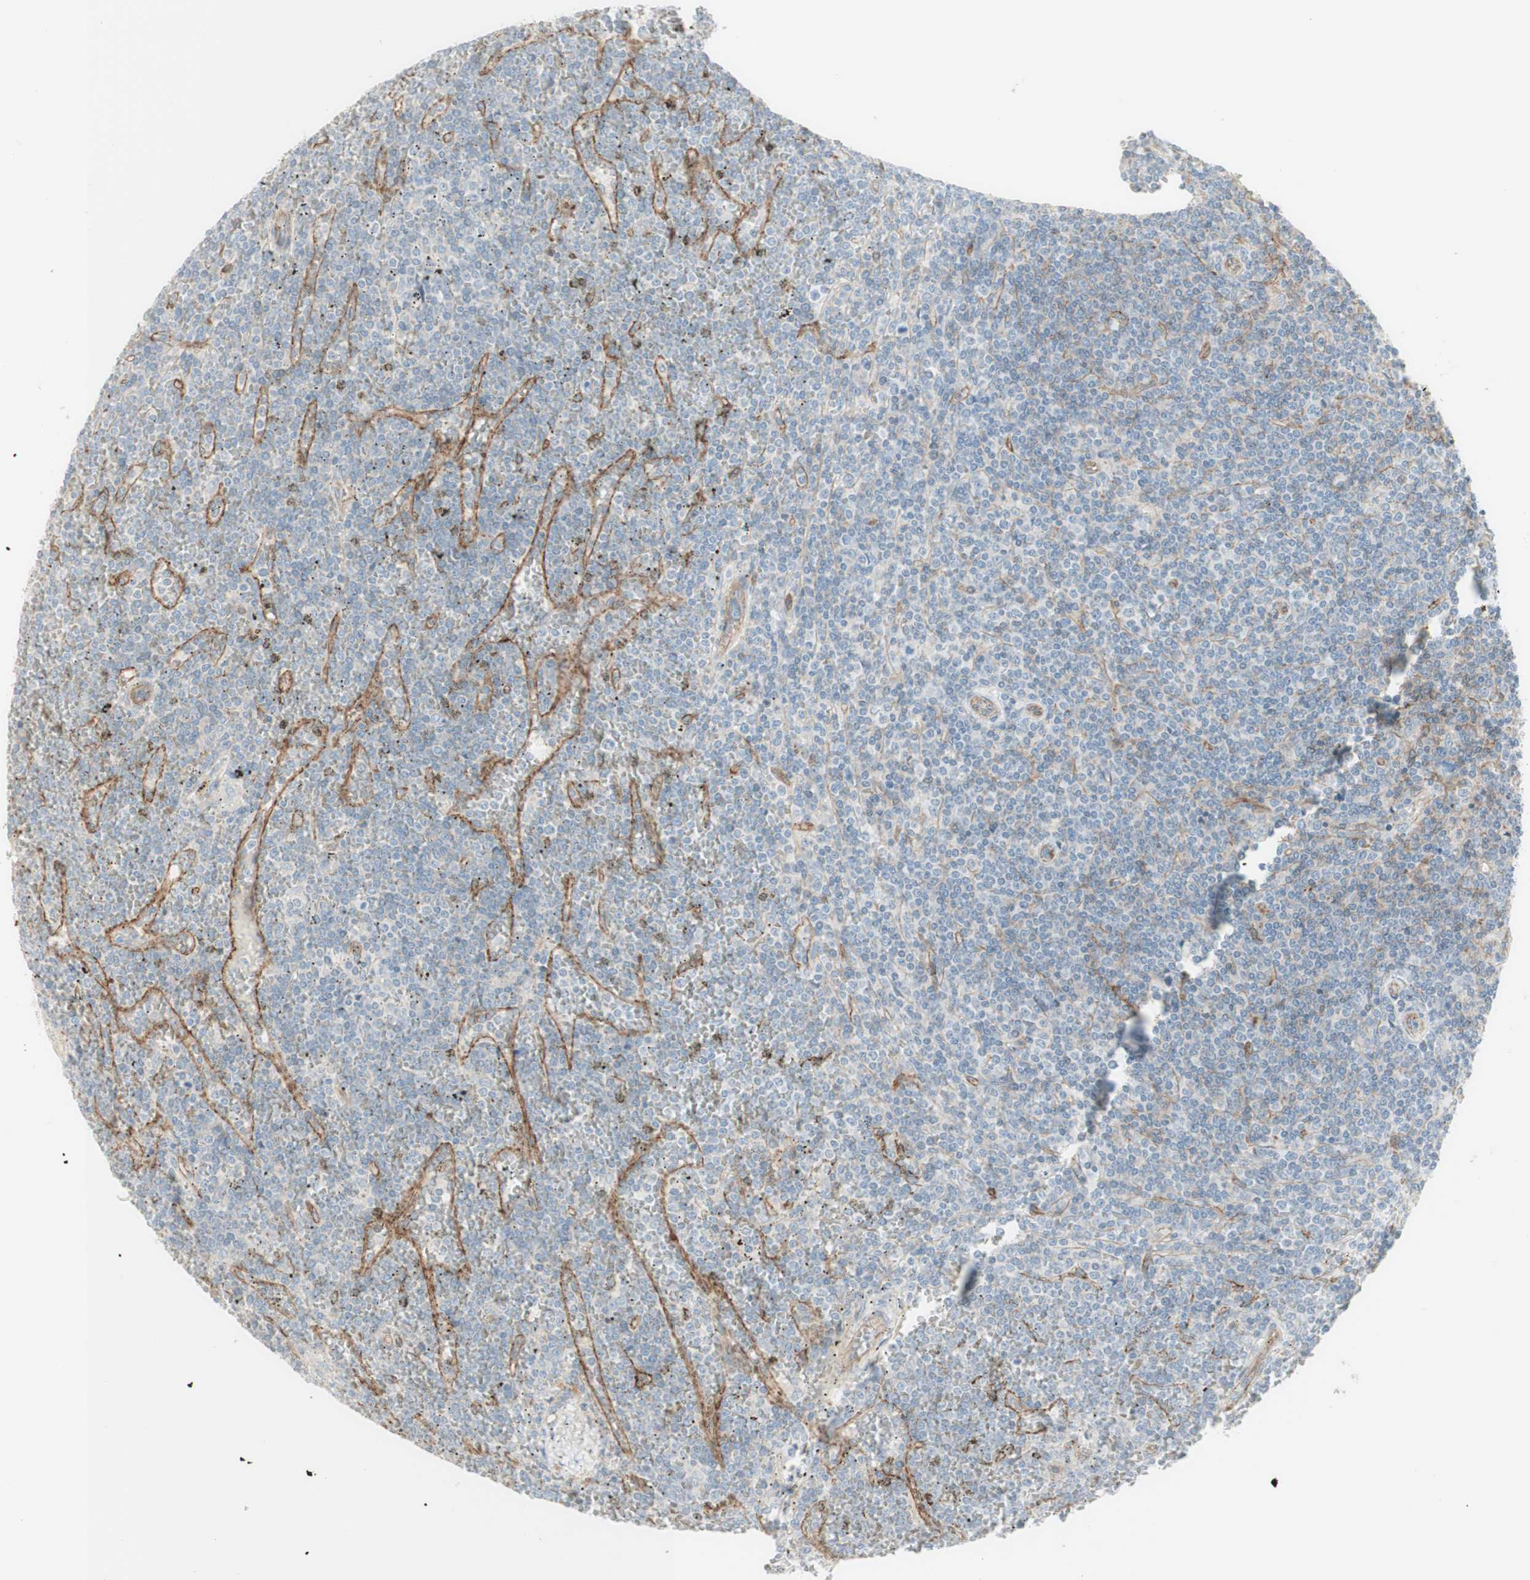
{"staining": {"intensity": "weak", "quantity": "<25%", "location": "cytoplasmic/membranous"}, "tissue": "lymphoma", "cell_type": "Tumor cells", "image_type": "cancer", "snomed": [{"axis": "morphology", "description": "Malignant lymphoma, non-Hodgkin's type, Low grade"}, {"axis": "topography", "description": "Spleen"}], "caption": "Tumor cells are negative for protein expression in human lymphoma.", "gene": "MYO6", "patient": {"sex": "female", "age": 19}}